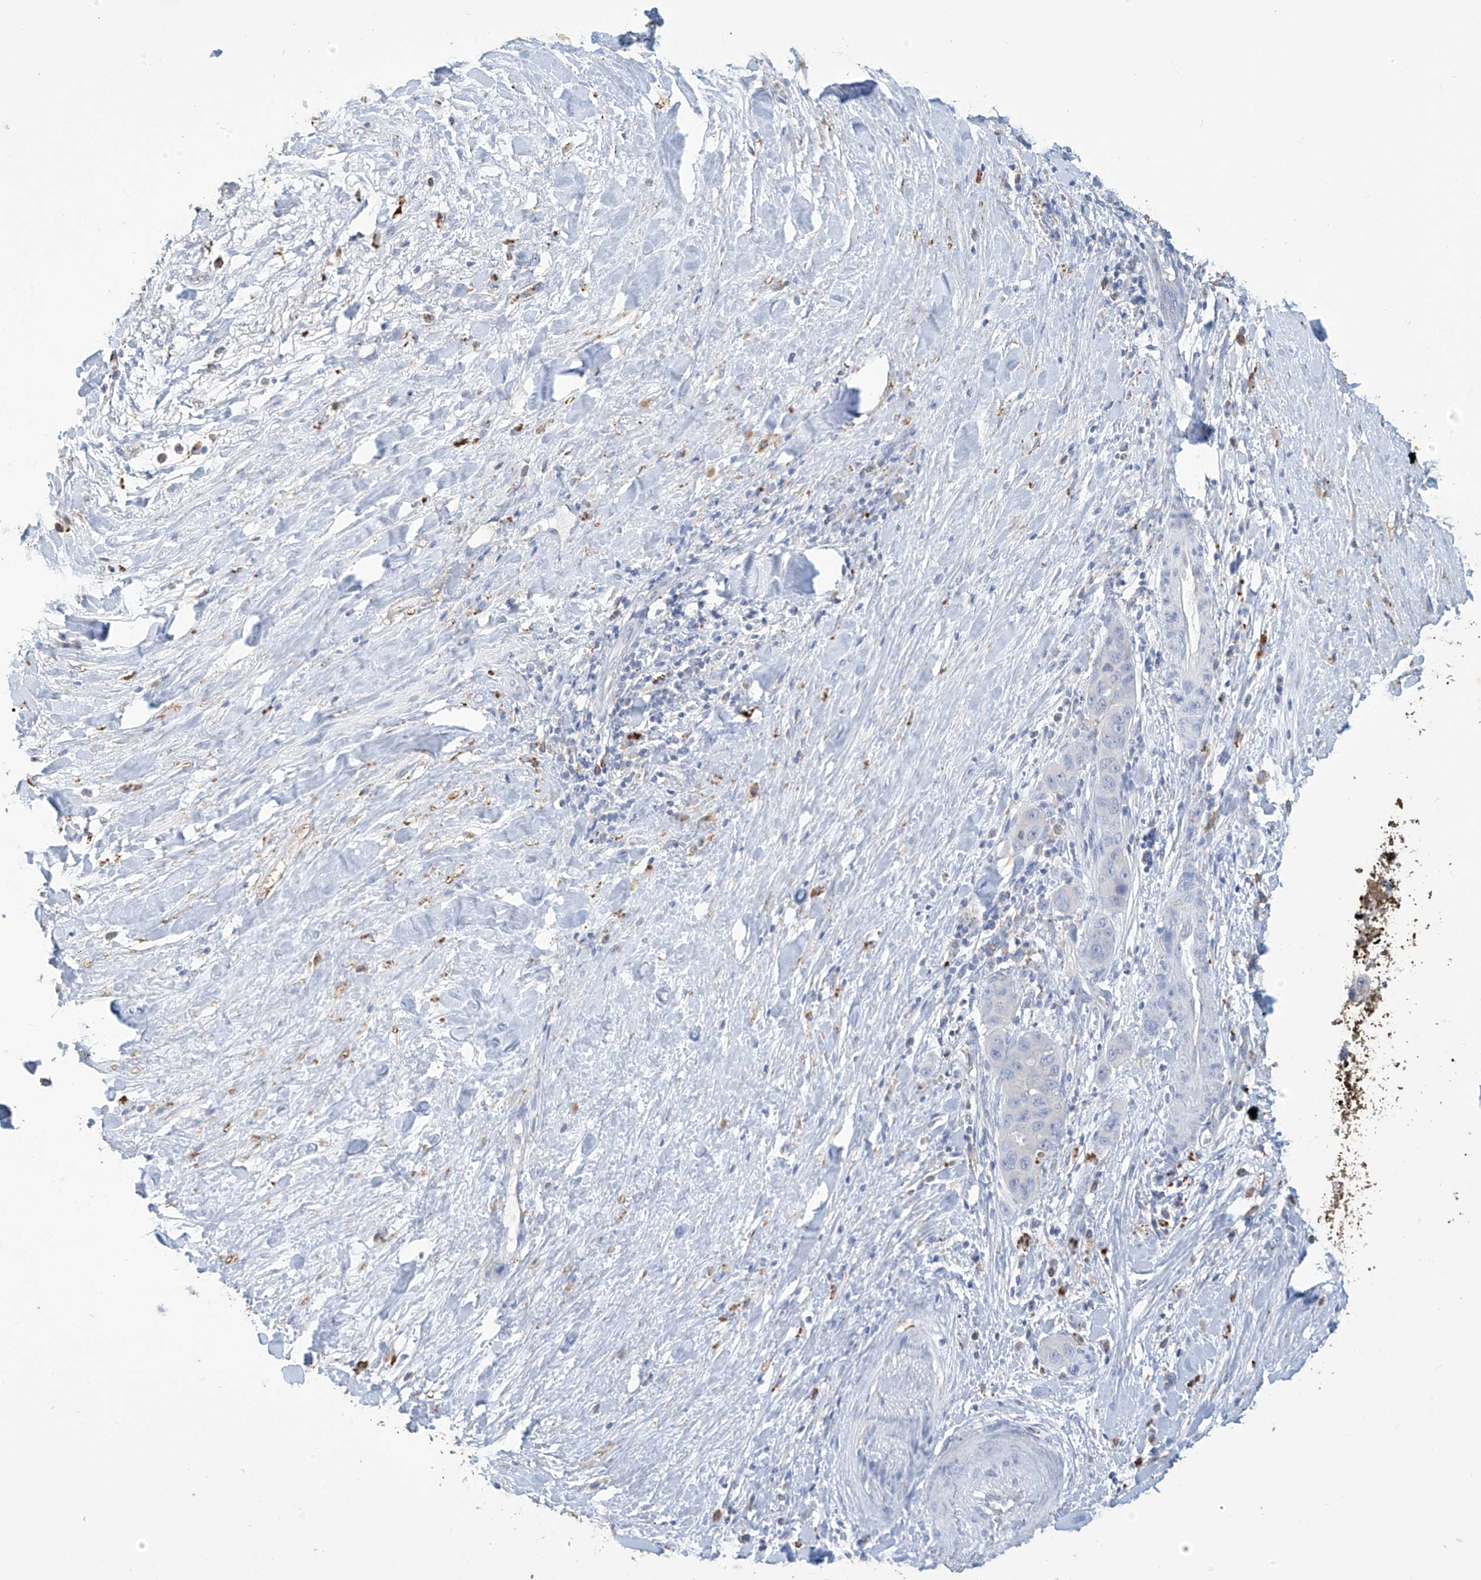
{"staining": {"intensity": "negative", "quantity": "none", "location": "none"}, "tissue": "liver cancer", "cell_type": "Tumor cells", "image_type": "cancer", "snomed": [{"axis": "morphology", "description": "Cholangiocarcinoma"}, {"axis": "topography", "description": "Liver"}], "caption": "Immunohistochemistry (IHC) photomicrograph of neoplastic tissue: human liver cancer stained with DAB displays no significant protein positivity in tumor cells.", "gene": "OGT", "patient": {"sex": "female", "age": 52}}